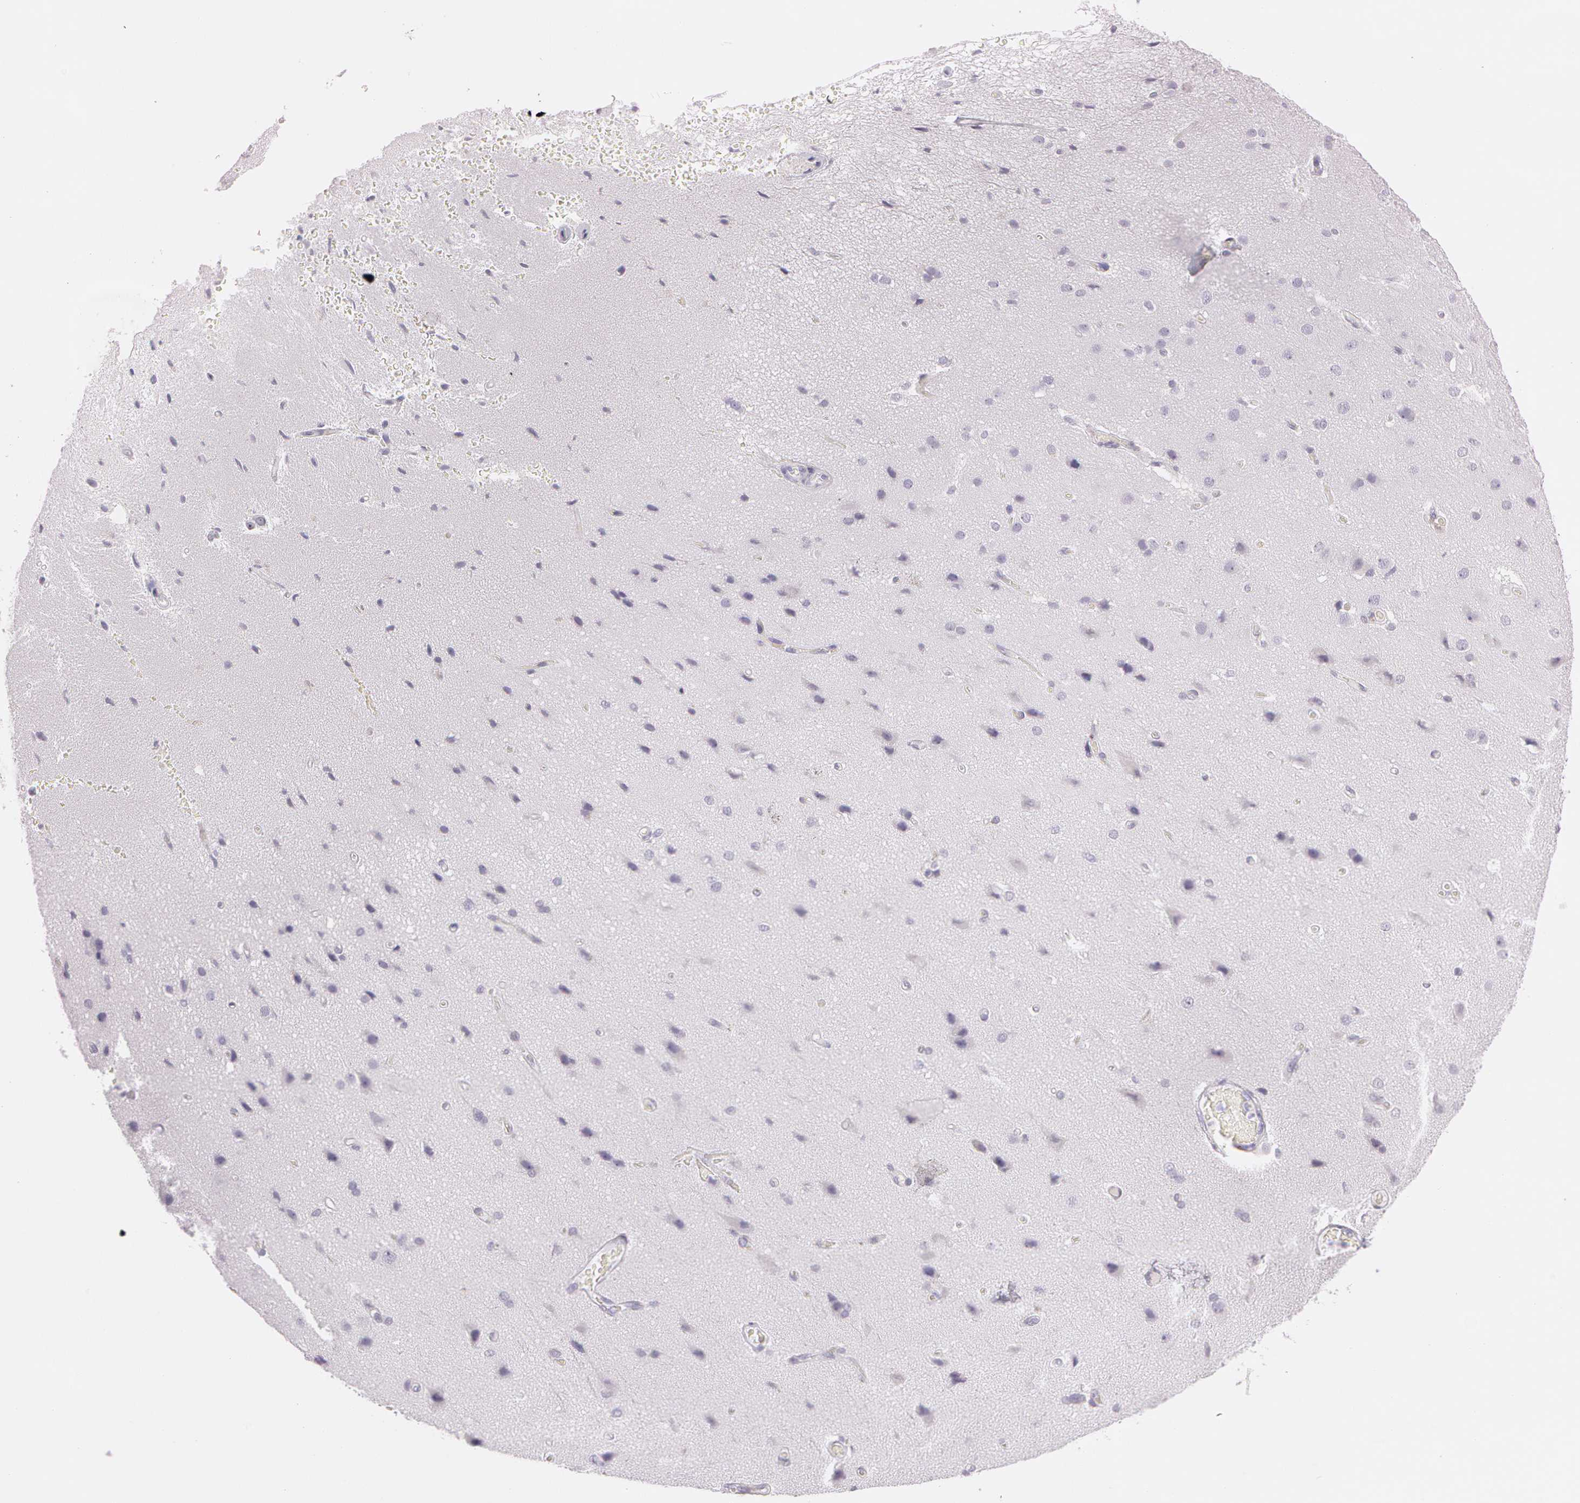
{"staining": {"intensity": "negative", "quantity": "none", "location": "none"}, "tissue": "cerebral cortex", "cell_type": "Endothelial cells", "image_type": "normal", "snomed": [{"axis": "morphology", "description": "Normal tissue, NOS"}, {"axis": "morphology", "description": "Glioma, malignant, High grade"}, {"axis": "topography", "description": "Cerebral cortex"}], "caption": "The micrograph shows no significant positivity in endothelial cells of cerebral cortex.", "gene": "OTC", "patient": {"sex": "male", "age": 77}}